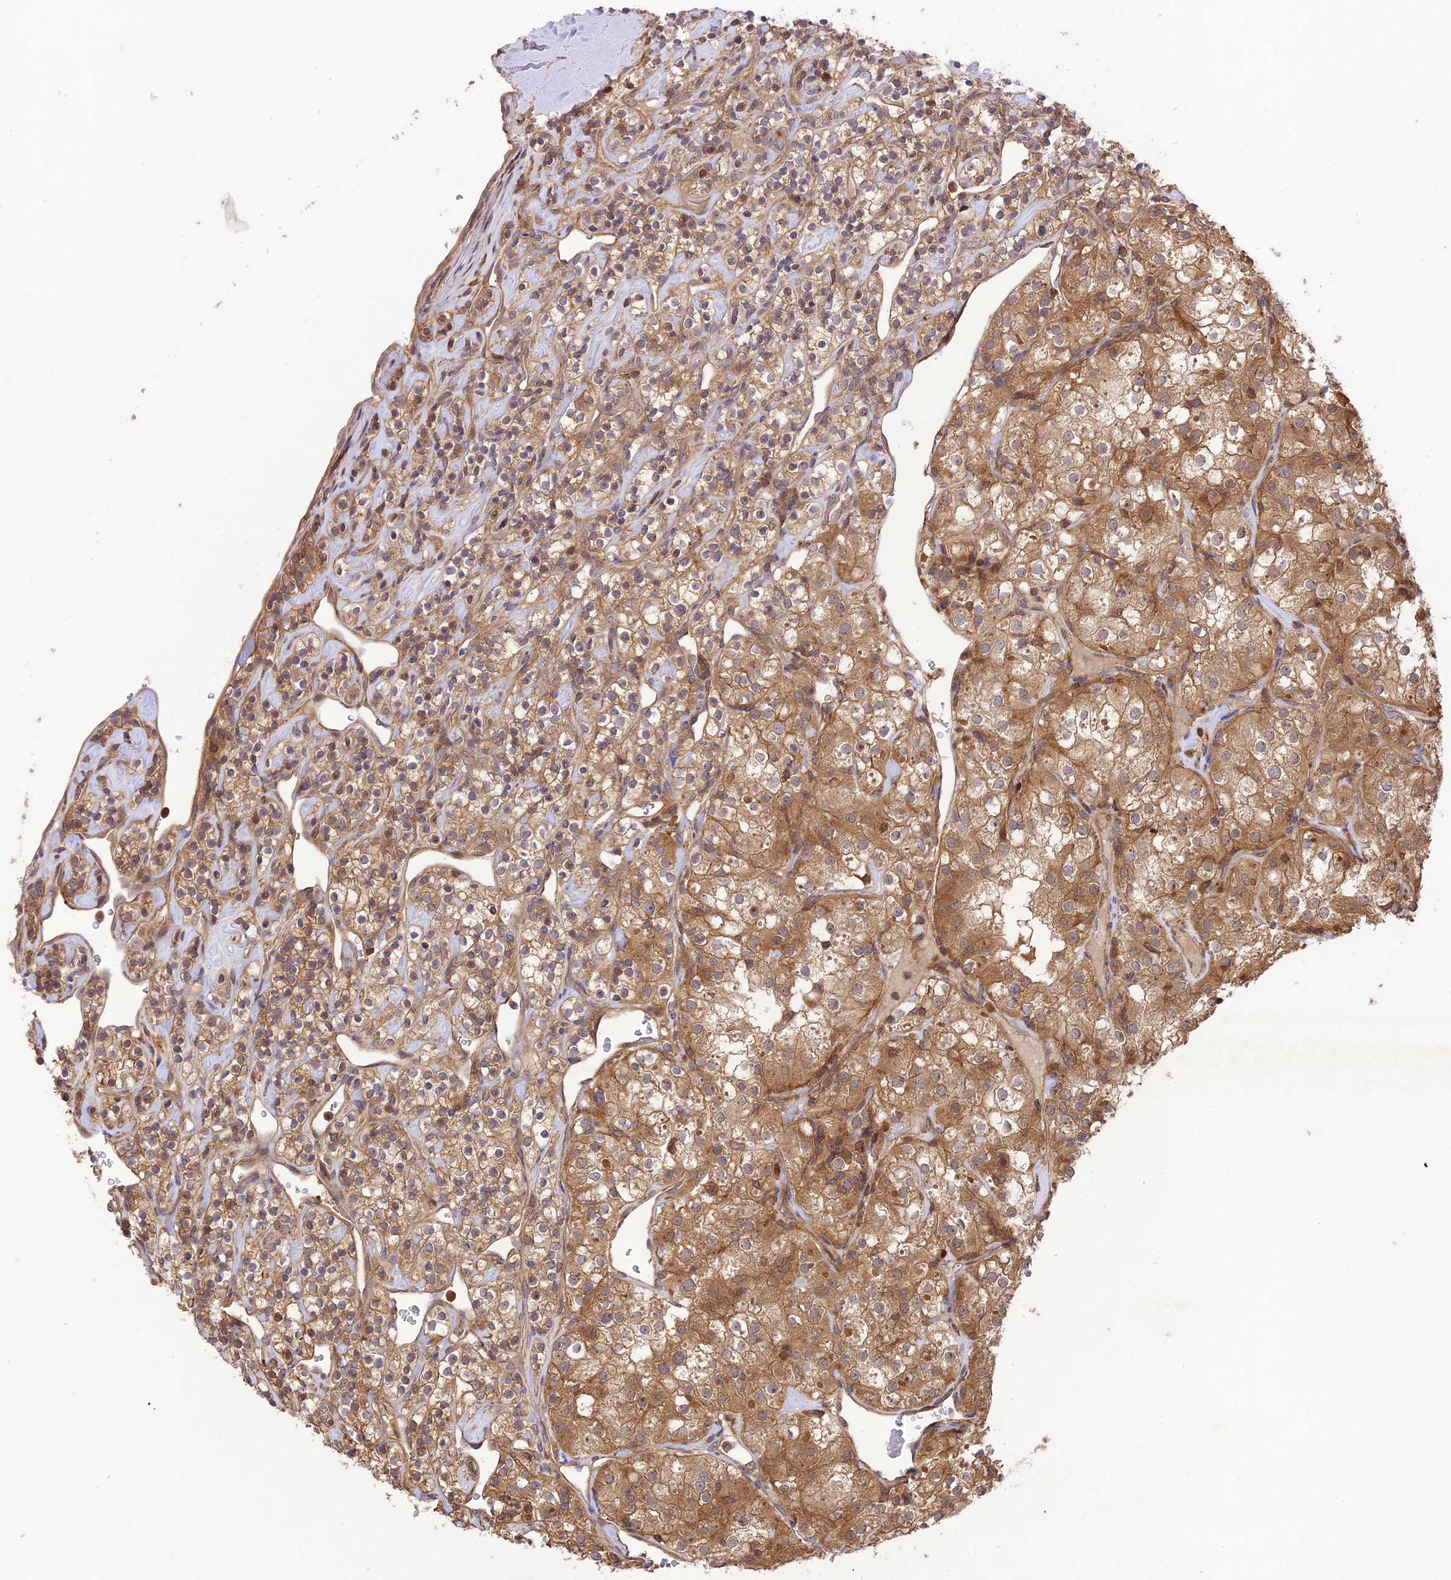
{"staining": {"intensity": "moderate", "quantity": ">75%", "location": "cytoplasmic/membranous"}, "tissue": "renal cancer", "cell_type": "Tumor cells", "image_type": "cancer", "snomed": [{"axis": "morphology", "description": "Adenocarcinoma, NOS"}, {"axis": "topography", "description": "Kidney"}], "caption": "Protein expression analysis of human renal cancer (adenocarcinoma) reveals moderate cytoplasmic/membranous positivity in approximately >75% of tumor cells.", "gene": "FCHSD1", "patient": {"sex": "male", "age": 77}}